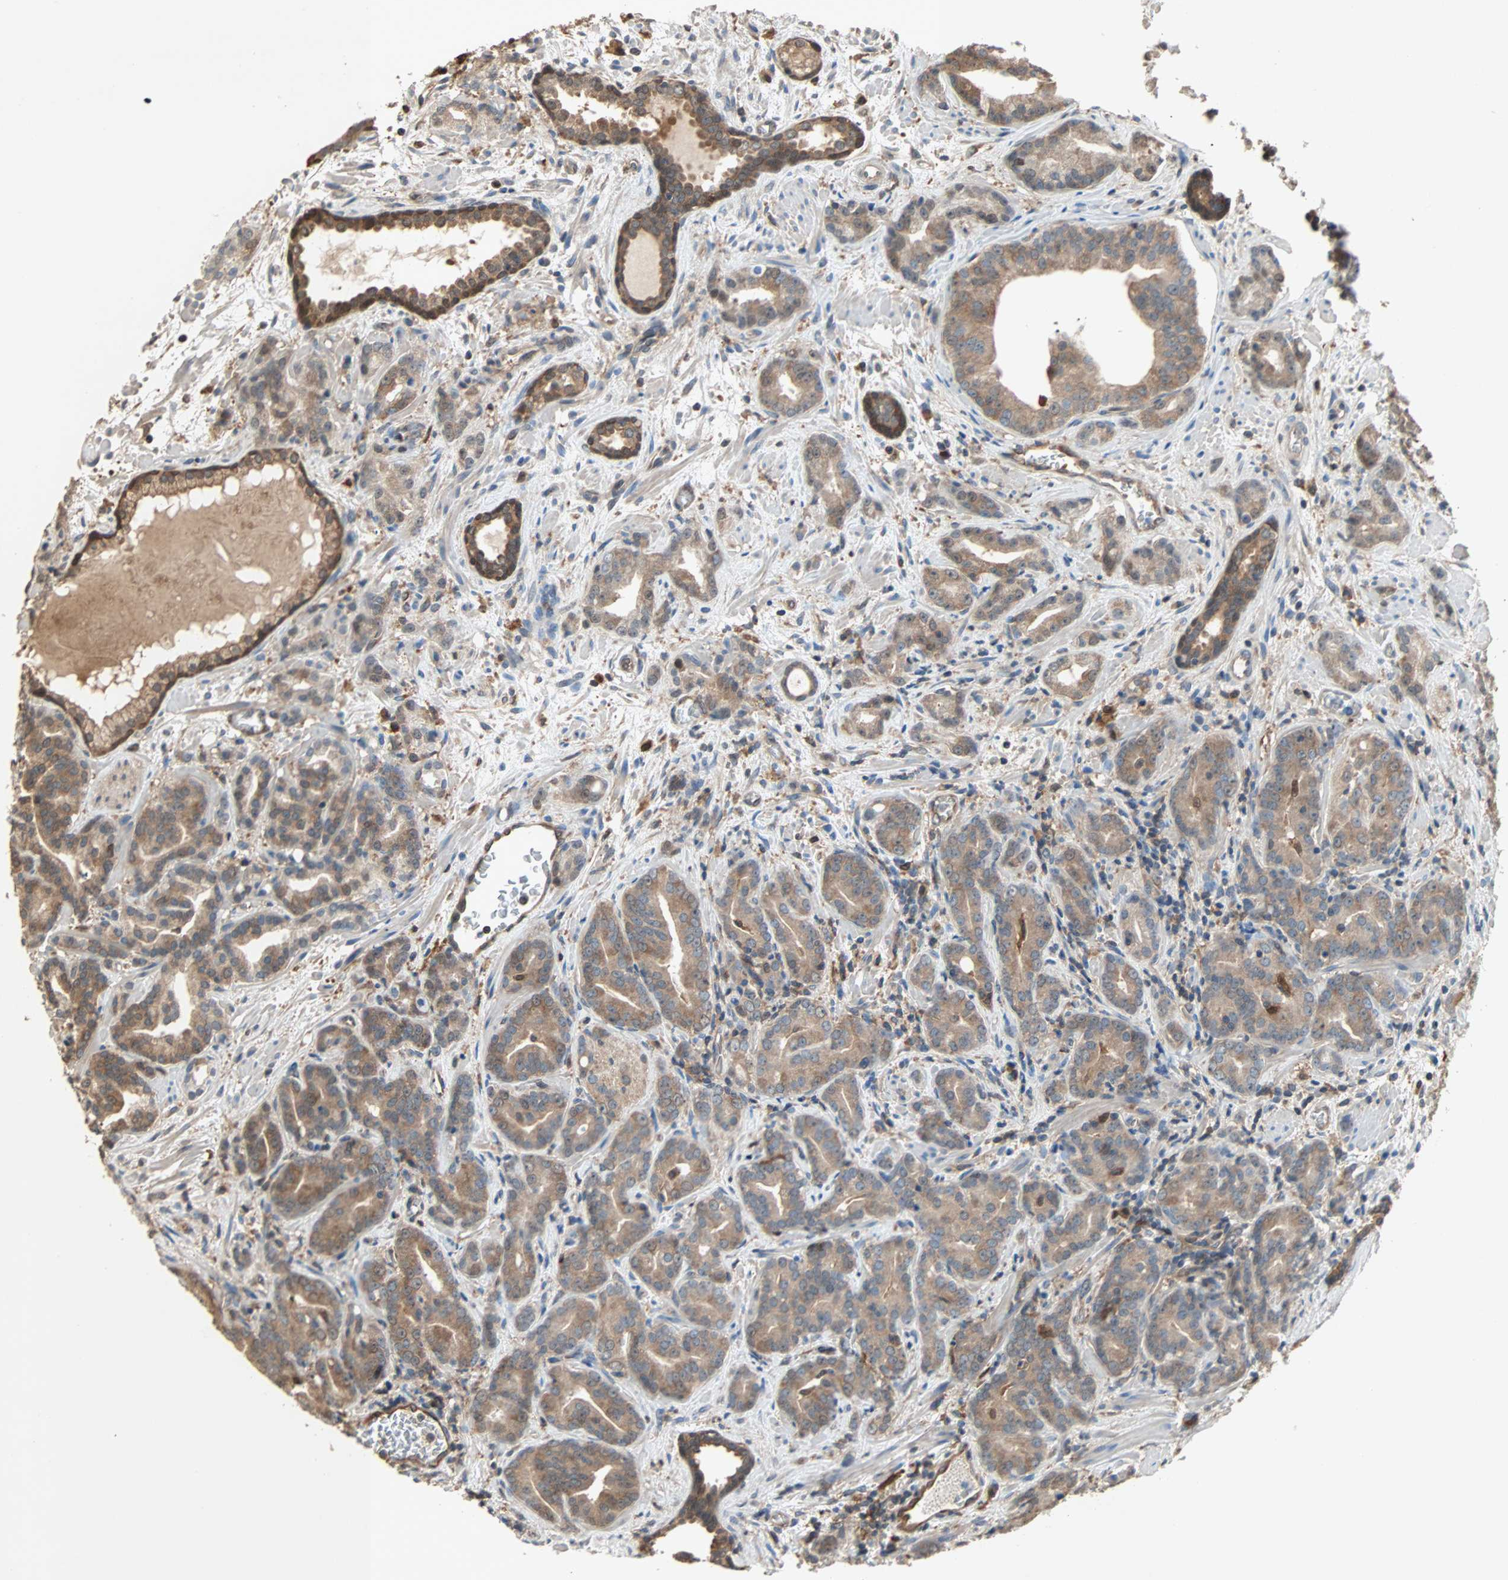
{"staining": {"intensity": "moderate", "quantity": ">75%", "location": "cytoplasmic/membranous,nuclear"}, "tissue": "prostate cancer", "cell_type": "Tumor cells", "image_type": "cancer", "snomed": [{"axis": "morphology", "description": "Adenocarcinoma, Low grade"}, {"axis": "topography", "description": "Prostate"}], "caption": "Moderate cytoplasmic/membranous and nuclear protein staining is identified in about >75% of tumor cells in prostate cancer (low-grade adenocarcinoma). (Brightfield microscopy of DAB IHC at high magnification).", "gene": "PRDX1", "patient": {"sex": "male", "age": 63}}